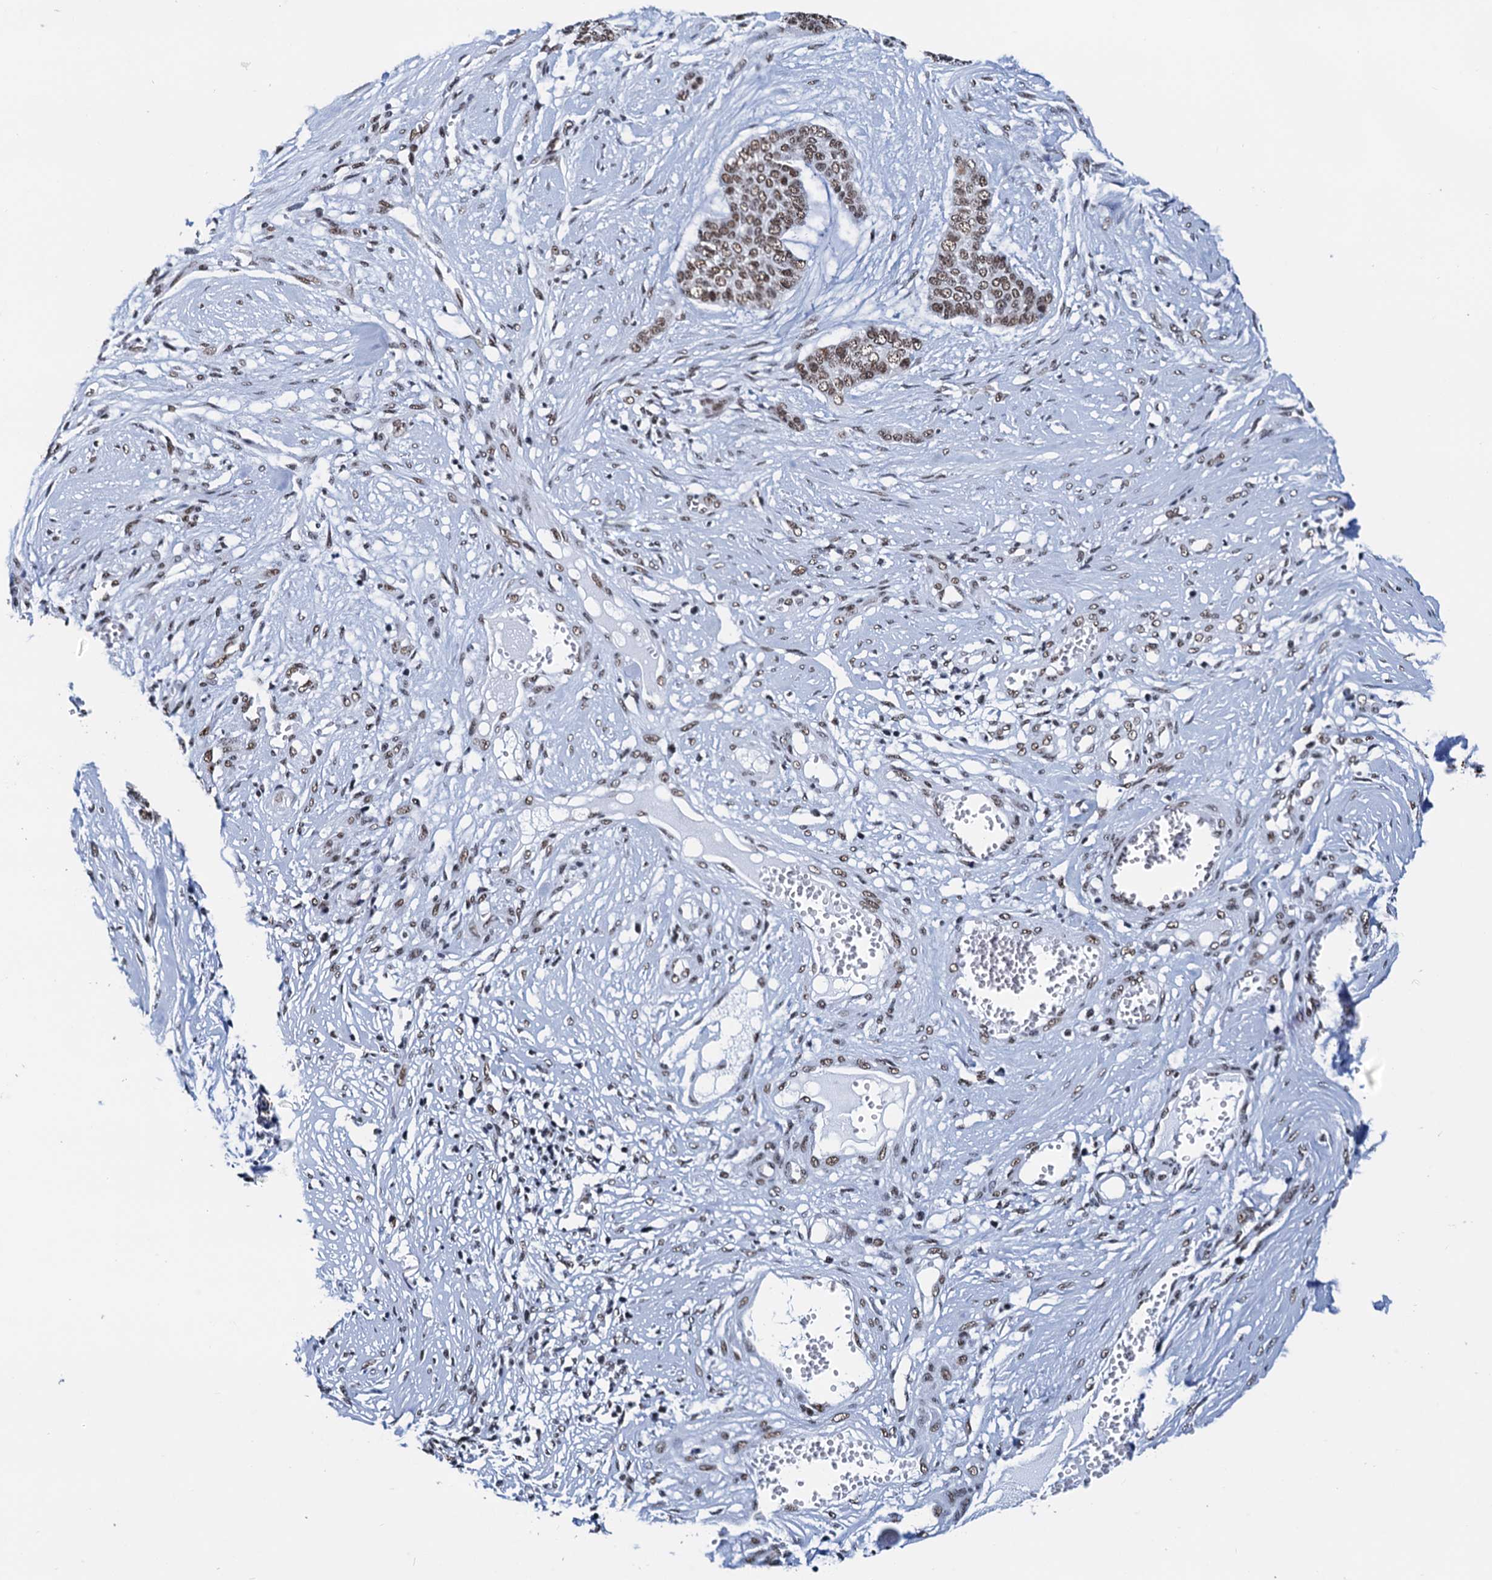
{"staining": {"intensity": "moderate", "quantity": ">75%", "location": "nuclear"}, "tissue": "skin cancer", "cell_type": "Tumor cells", "image_type": "cancer", "snomed": [{"axis": "morphology", "description": "Basal cell carcinoma"}, {"axis": "topography", "description": "Skin"}], "caption": "Immunohistochemical staining of human skin cancer demonstrates medium levels of moderate nuclear protein positivity in about >75% of tumor cells.", "gene": "SLTM", "patient": {"sex": "female", "age": 64}}